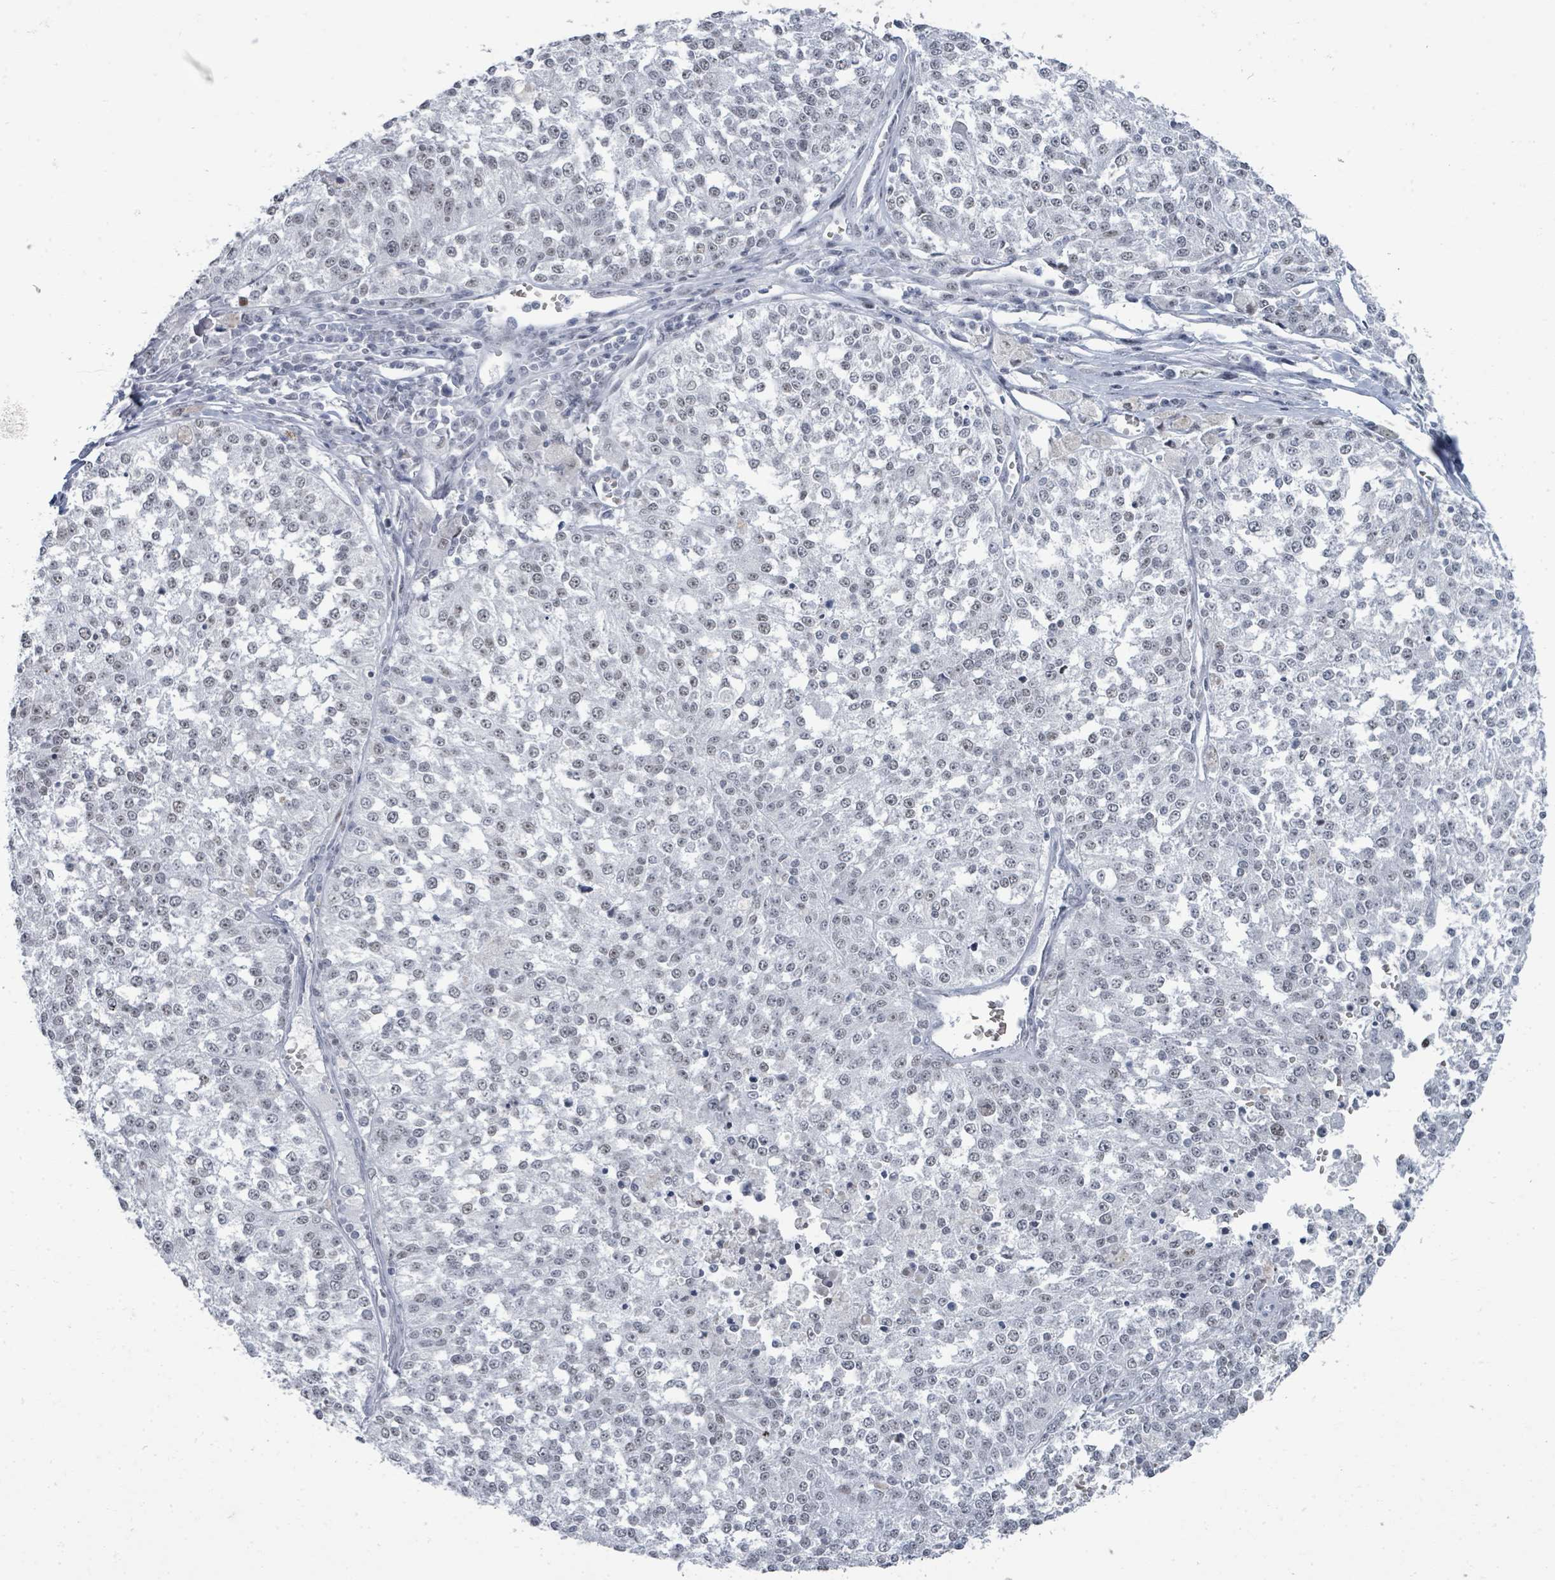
{"staining": {"intensity": "weak", "quantity": "25%-75%", "location": "nuclear"}, "tissue": "melanoma", "cell_type": "Tumor cells", "image_type": "cancer", "snomed": [{"axis": "morphology", "description": "Malignant melanoma, NOS"}, {"axis": "topography", "description": "Skin"}], "caption": "Immunohistochemical staining of malignant melanoma displays low levels of weak nuclear protein positivity in approximately 25%-75% of tumor cells.", "gene": "CT45A5", "patient": {"sex": "female", "age": 64}}